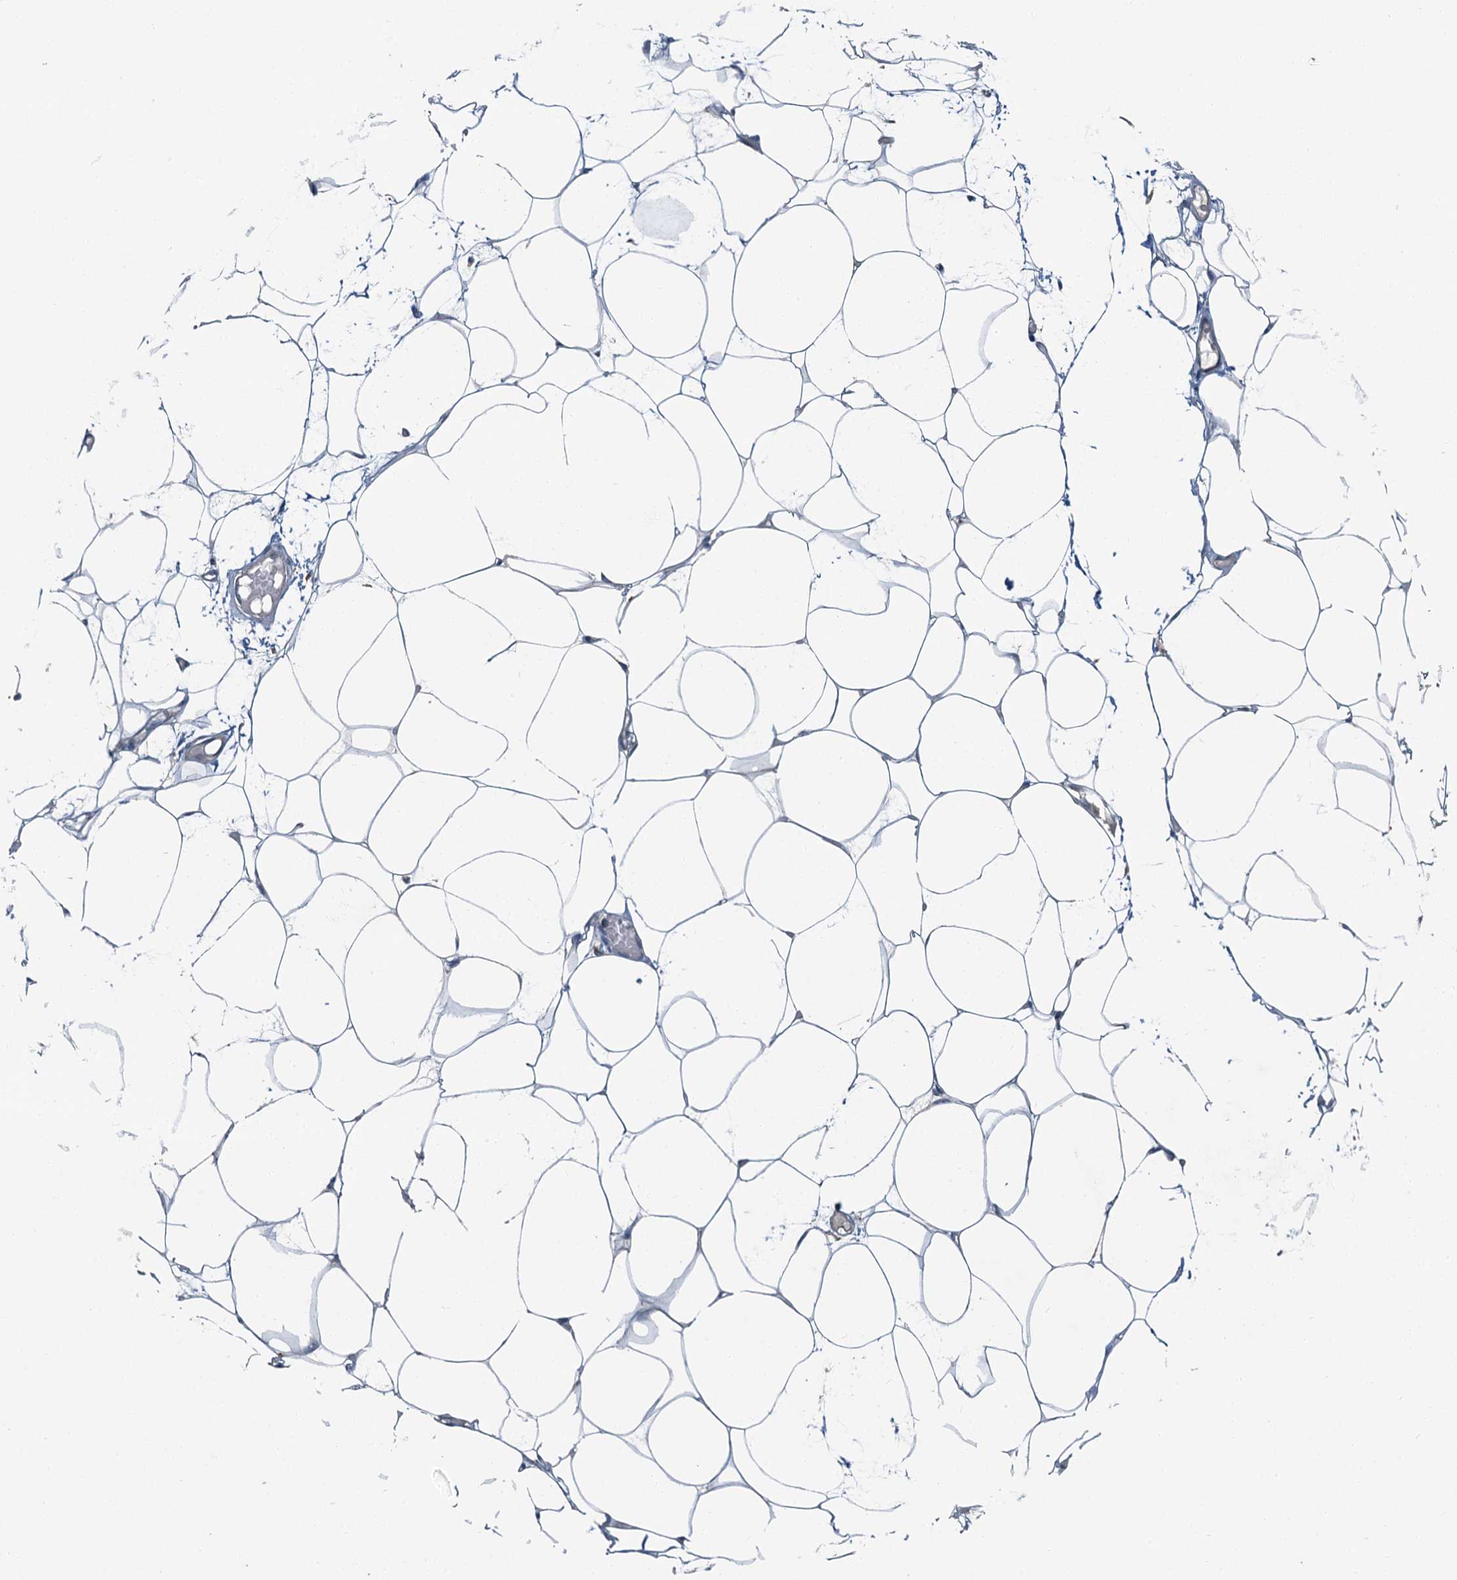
{"staining": {"intensity": "negative", "quantity": "none", "location": "none"}, "tissue": "adipose tissue", "cell_type": "Adipocytes", "image_type": "normal", "snomed": [{"axis": "morphology", "description": "Normal tissue, NOS"}, {"axis": "topography", "description": "Breast"}], "caption": "Immunohistochemistry histopathology image of benign adipose tissue: adipose tissue stained with DAB demonstrates no significant protein staining in adipocytes. Nuclei are stained in blue.", "gene": "C6orf120", "patient": {"sex": "female", "age": 23}}